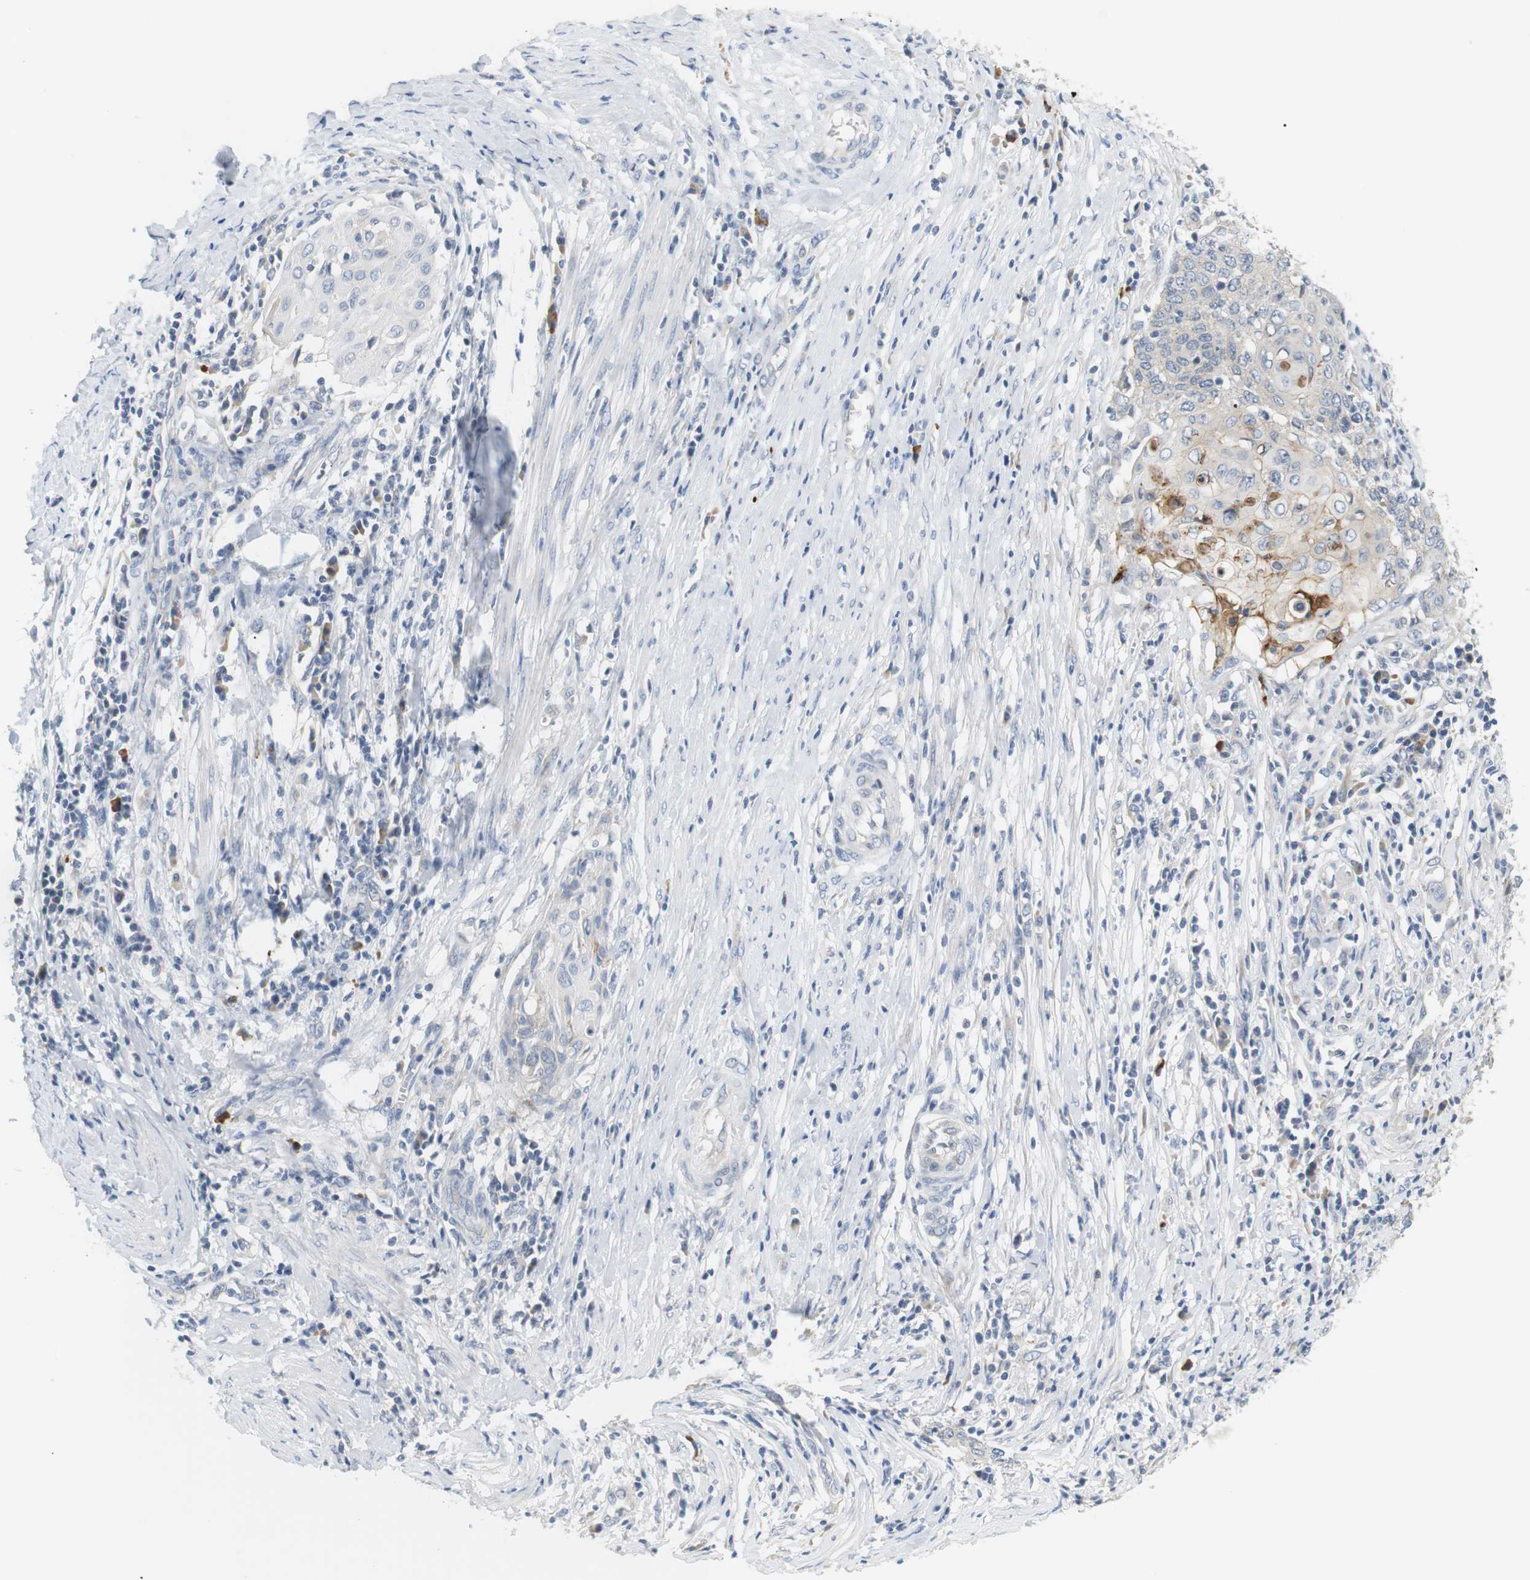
{"staining": {"intensity": "negative", "quantity": "none", "location": "none"}, "tissue": "cervical cancer", "cell_type": "Tumor cells", "image_type": "cancer", "snomed": [{"axis": "morphology", "description": "Squamous cell carcinoma, NOS"}, {"axis": "topography", "description": "Cervix"}], "caption": "The photomicrograph displays no significant positivity in tumor cells of cervical cancer.", "gene": "EVA1C", "patient": {"sex": "female", "age": 39}}